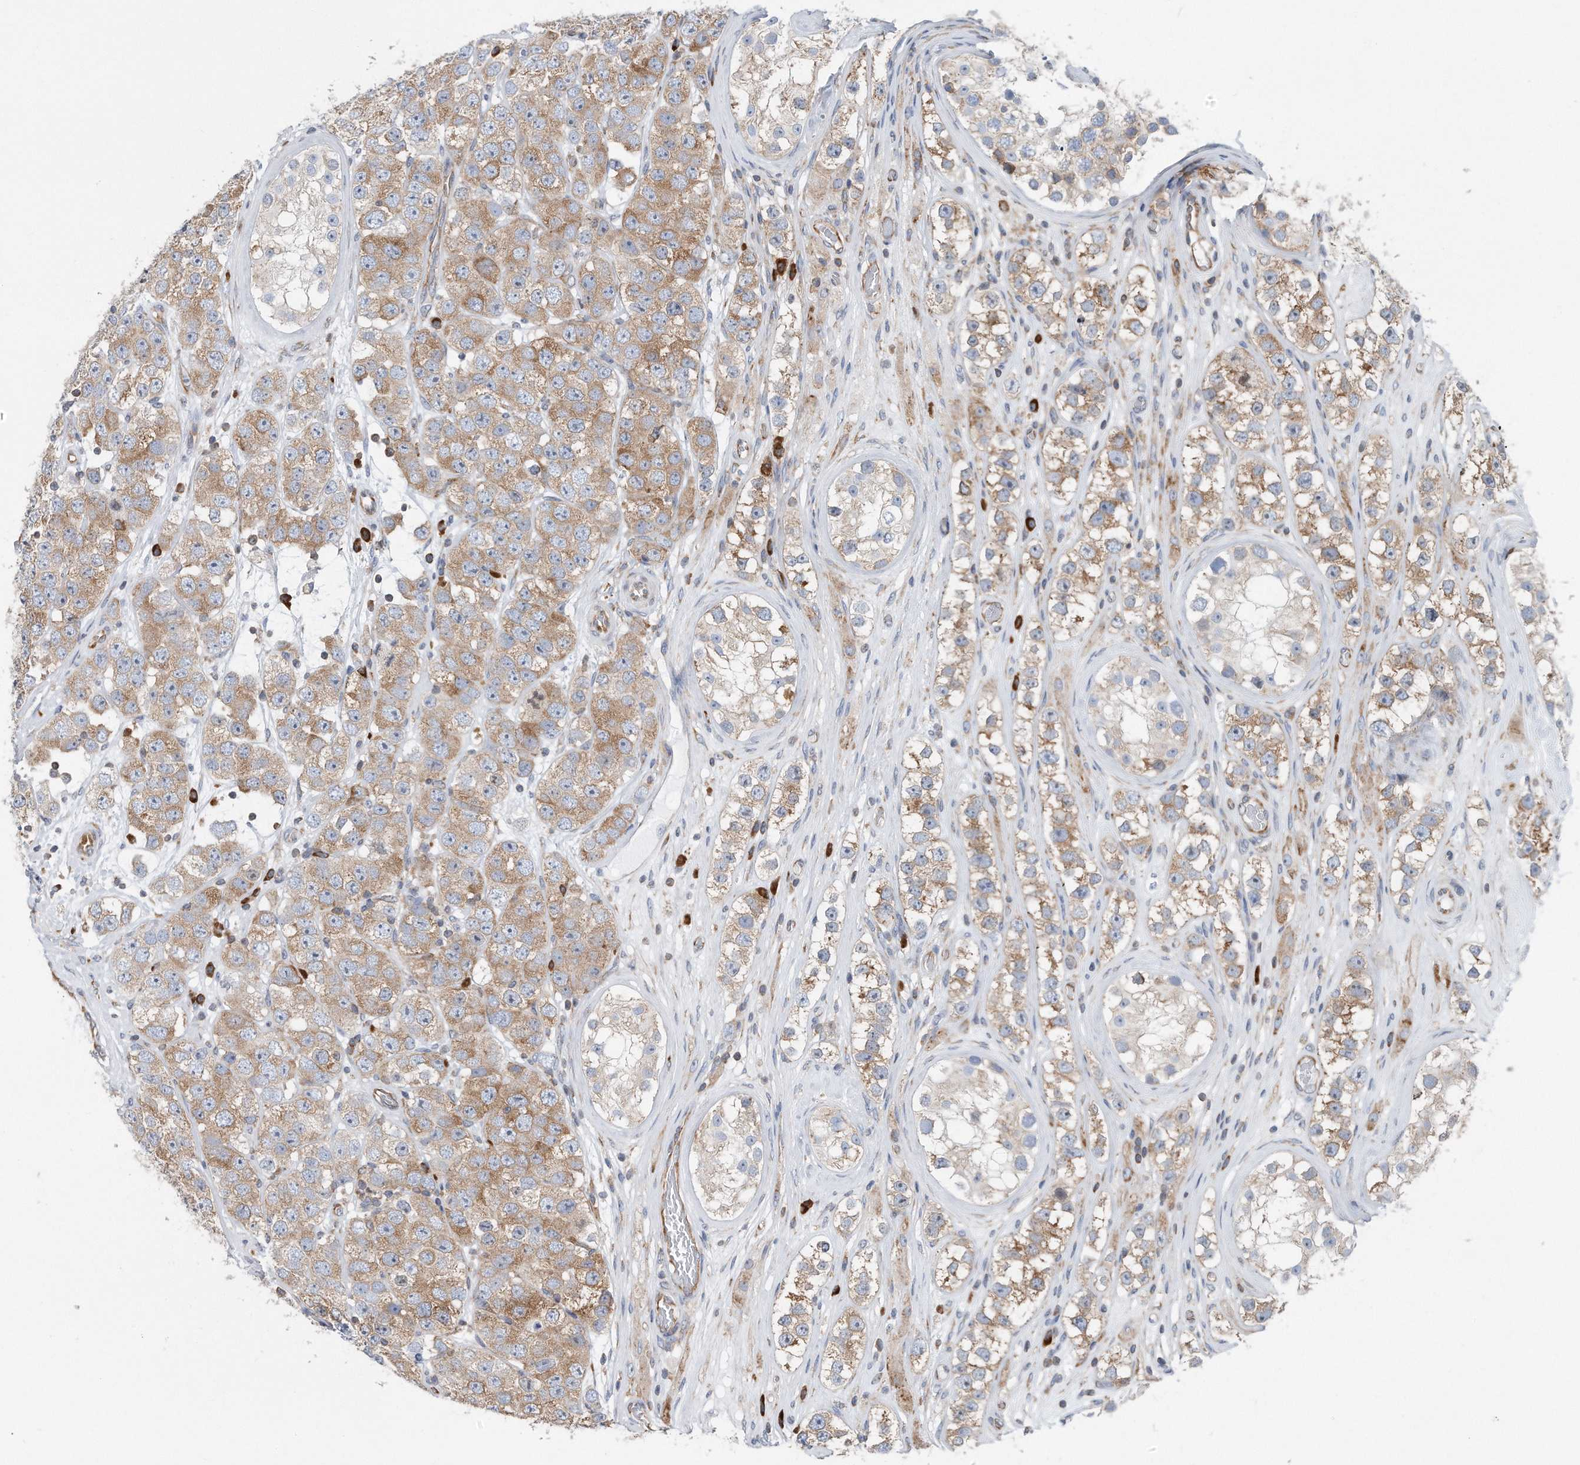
{"staining": {"intensity": "moderate", "quantity": ">75%", "location": "cytoplasmic/membranous"}, "tissue": "testis cancer", "cell_type": "Tumor cells", "image_type": "cancer", "snomed": [{"axis": "morphology", "description": "Seminoma, NOS"}, {"axis": "topography", "description": "Testis"}], "caption": "The histopathology image displays immunohistochemical staining of testis seminoma. There is moderate cytoplasmic/membranous positivity is seen in approximately >75% of tumor cells.", "gene": "RPL26L1", "patient": {"sex": "male", "age": 28}}